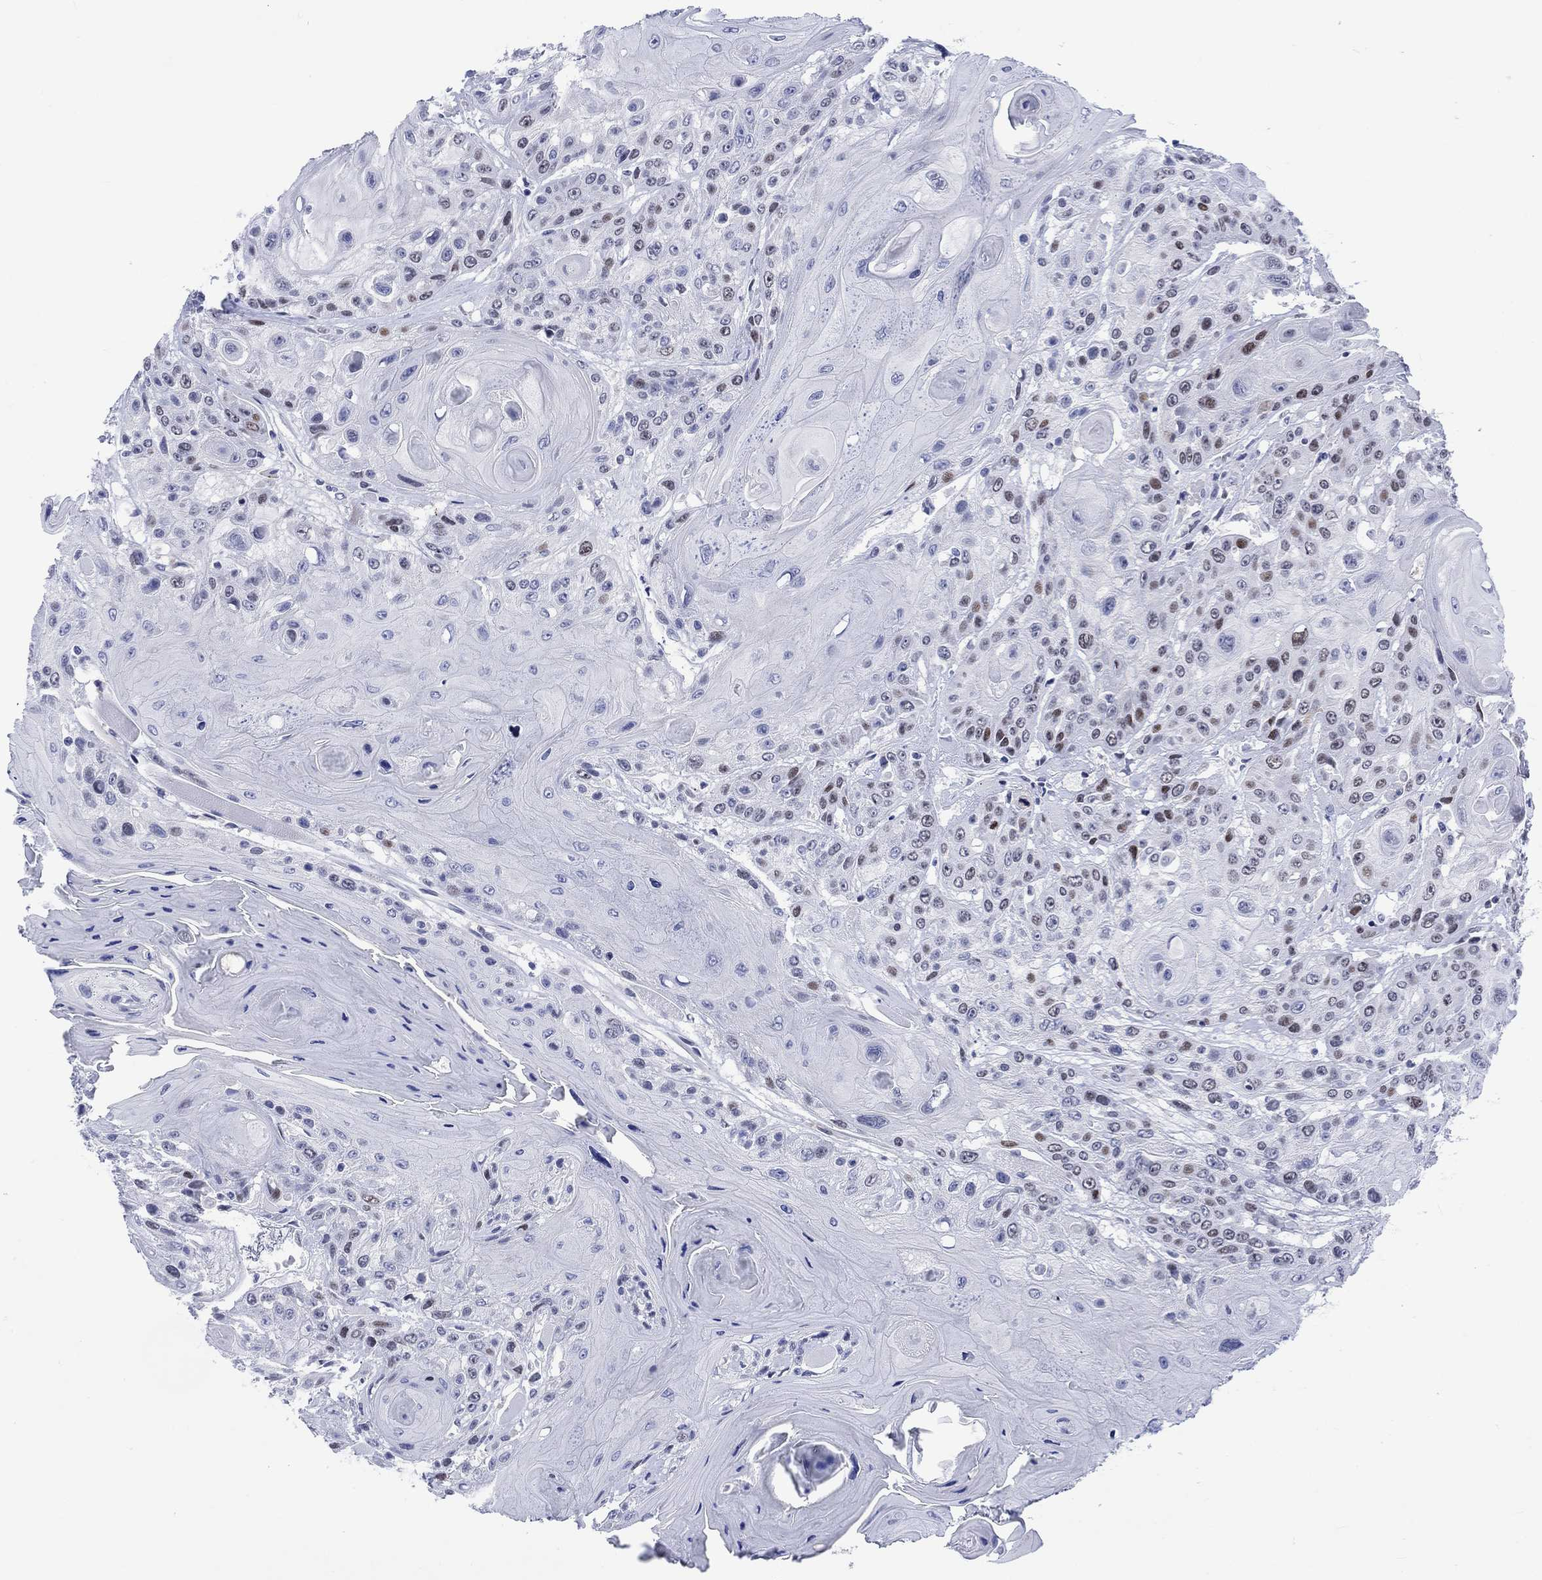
{"staining": {"intensity": "strong", "quantity": "<25%", "location": "nuclear"}, "tissue": "head and neck cancer", "cell_type": "Tumor cells", "image_type": "cancer", "snomed": [{"axis": "morphology", "description": "Squamous cell carcinoma, NOS"}, {"axis": "topography", "description": "Head-Neck"}], "caption": "Immunohistochemical staining of head and neck cancer (squamous cell carcinoma) demonstrates strong nuclear protein expression in about <25% of tumor cells.", "gene": "CDCA2", "patient": {"sex": "female", "age": 59}}